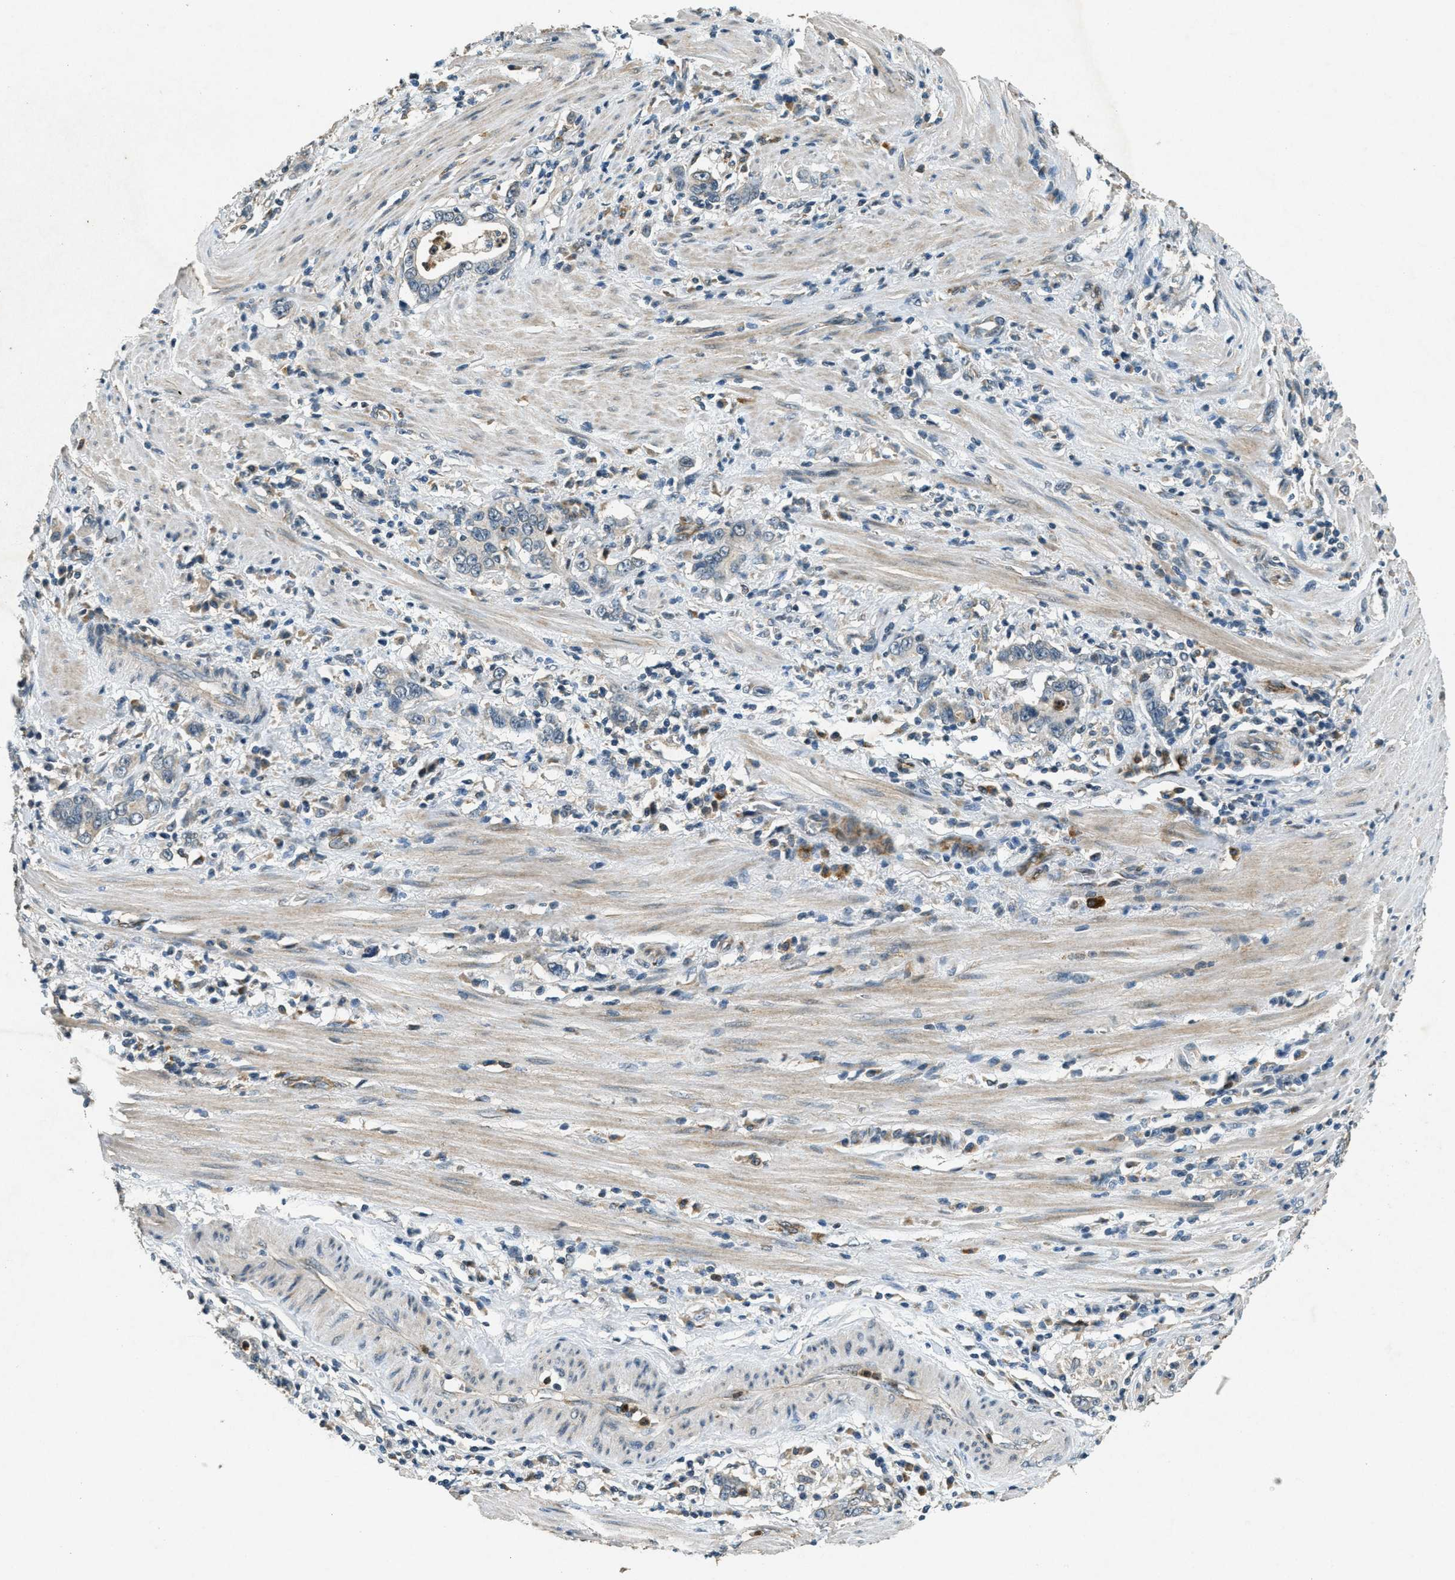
{"staining": {"intensity": "negative", "quantity": "none", "location": "none"}, "tissue": "stomach cancer", "cell_type": "Tumor cells", "image_type": "cancer", "snomed": [{"axis": "morphology", "description": "Adenocarcinoma, NOS"}, {"axis": "topography", "description": "Stomach, lower"}], "caption": "This is an immunohistochemistry (IHC) image of human adenocarcinoma (stomach). There is no positivity in tumor cells.", "gene": "RAB3D", "patient": {"sex": "female", "age": 72}}